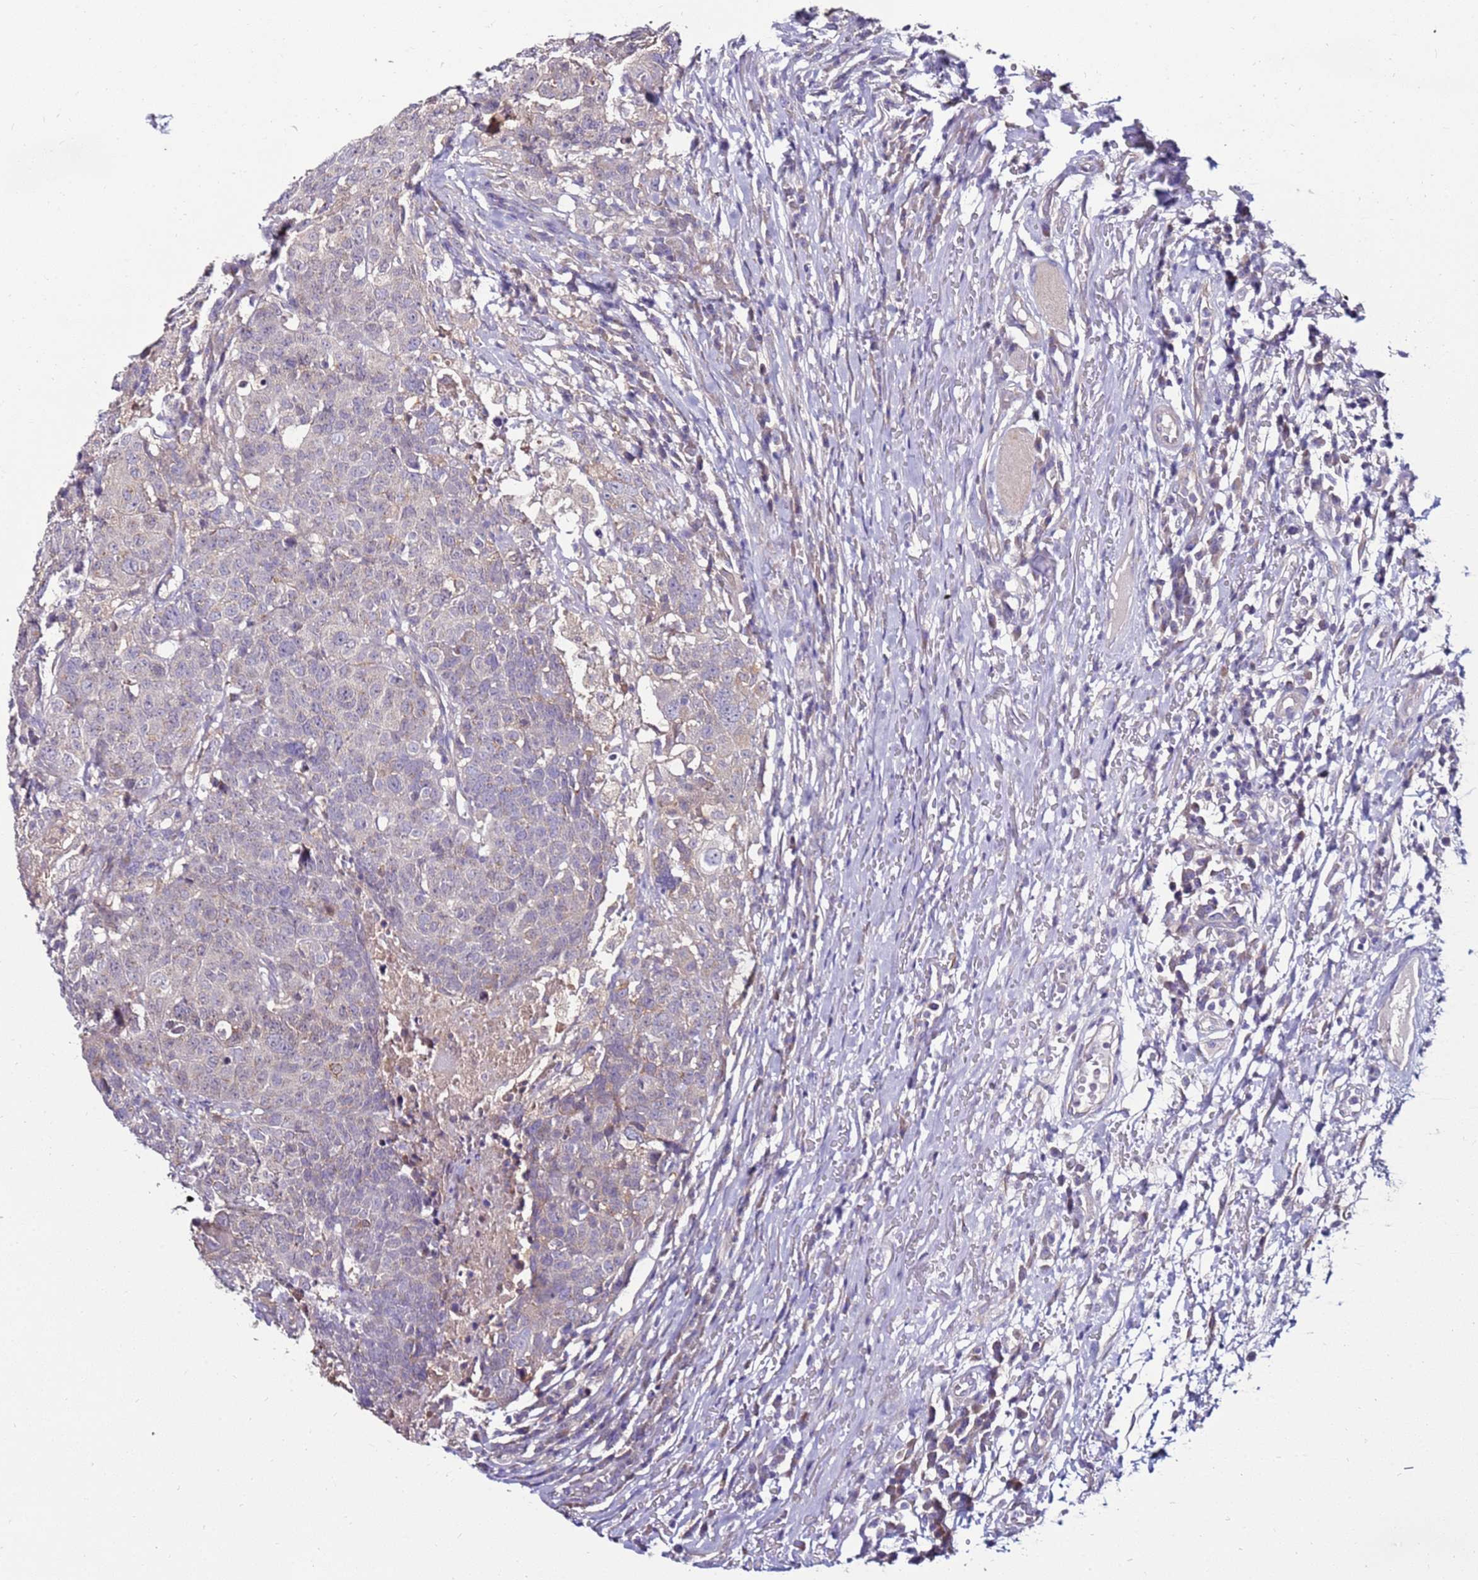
{"staining": {"intensity": "negative", "quantity": "none", "location": "none"}, "tissue": "head and neck cancer", "cell_type": "Tumor cells", "image_type": "cancer", "snomed": [{"axis": "morphology", "description": "Normal tissue, NOS"}, {"axis": "morphology", "description": "Squamous cell carcinoma, NOS"}, {"axis": "topography", "description": "Skeletal muscle"}, {"axis": "topography", "description": "Vascular tissue"}, {"axis": "topography", "description": "Peripheral nerve tissue"}, {"axis": "topography", "description": "Head-Neck"}], "caption": "Head and neck cancer was stained to show a protein in brown. There is no significant positivity in tumor cells.", "gene": "GPN3", "patient": {"sex": "male", "age": 66}}